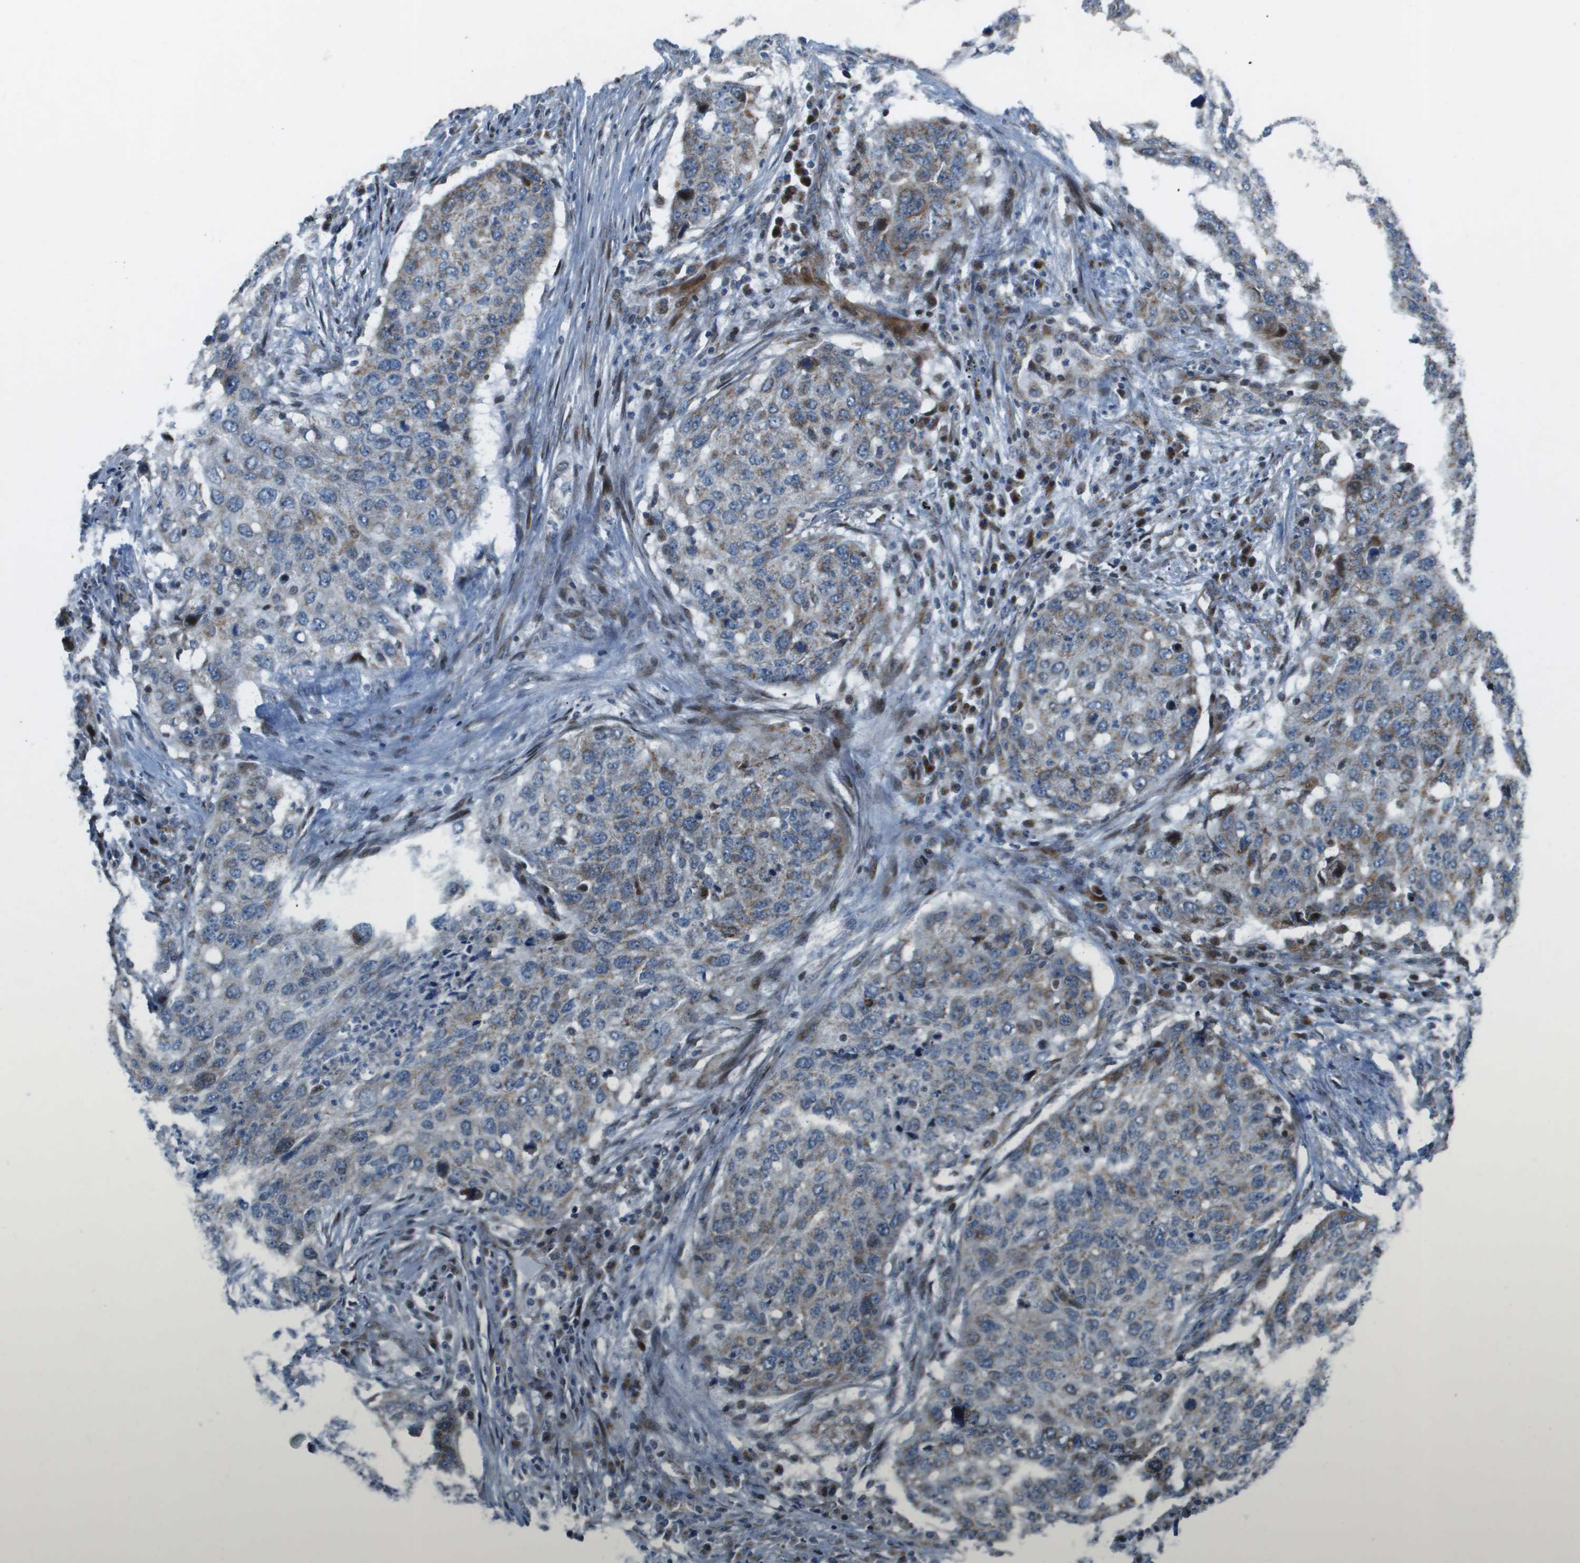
{"staining": {"intensity": "moderate", "quantity": "<25%", "location": "cytoplasmic/membranous"}, "tissue": "lung cancer", "cell_type": "Tumor cells", "image_type": "cancer", "snomed": [{"axis": "morphology", "description": "Squamous cell carcinoma, NOS"}, {"axis": "topography", "description": "Lung"}], "caption": "Moderate cytoplasmic/membranous expression for a protein is appreciated in about <25% of tumor cells of lung cancer using IHC.", "gene": "MGAT3", "patient": {"sex": "female", "age": 63}}